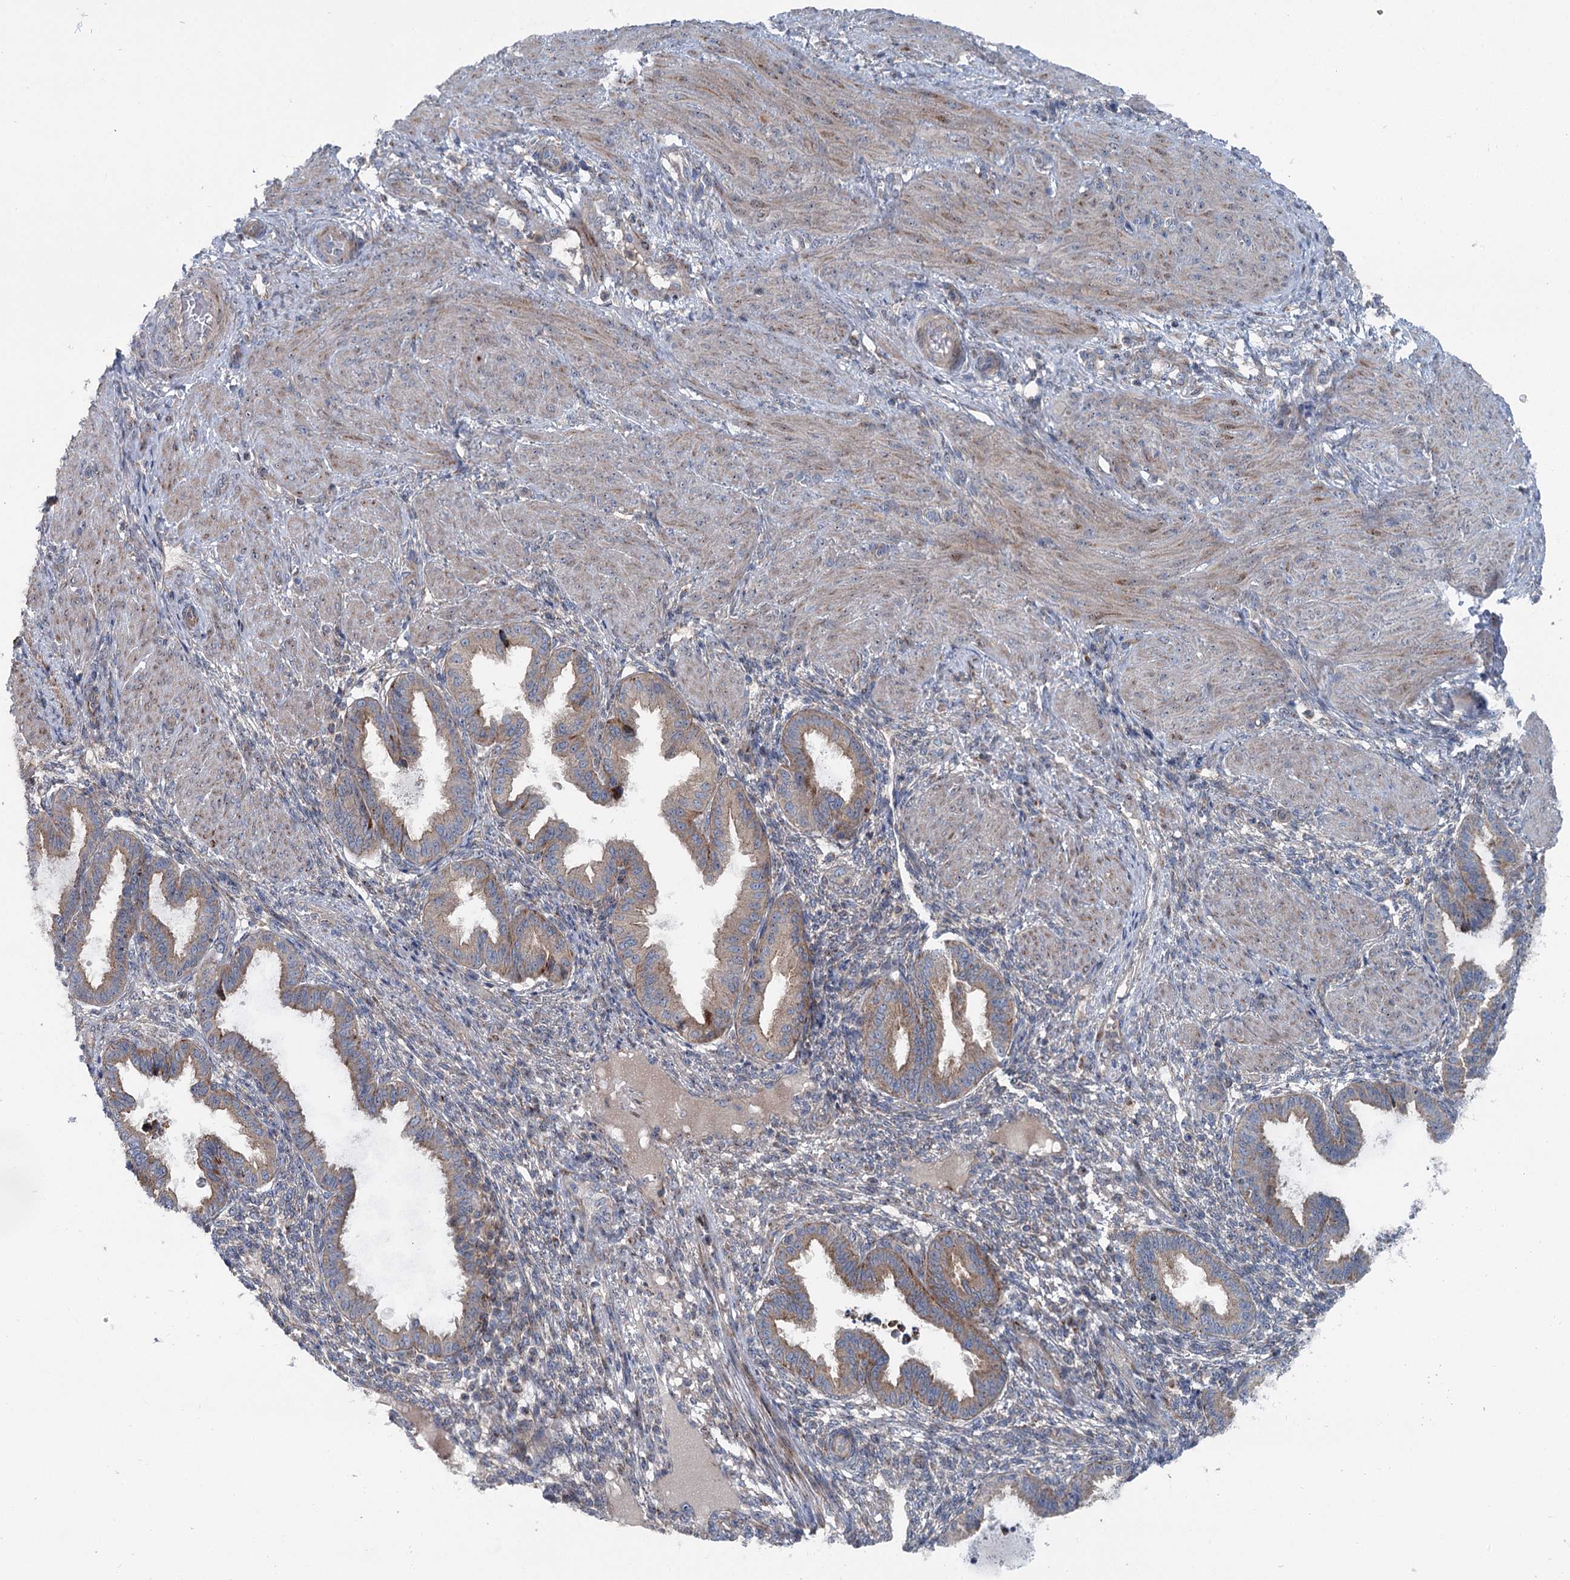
{"staining": {"intensity": "negative", "quantity": "none", "location": "none"}, "tissue": "endometrium", "cell_type": "Cells in endometrial stroma", "image_type": "normal", "snomed": [{"axis": "morphology", "description": "Normal tissue, NOS"}, {"axis": "topography", "description": "Endometrium"}], "caption": "Cells in endometrial stroma show no significant expression in normal endometrium. (DAB immunohistochemistry (IHC), high magnification).", "gene": "MARK2", "patient": {"sex": "female", "age": 33}}